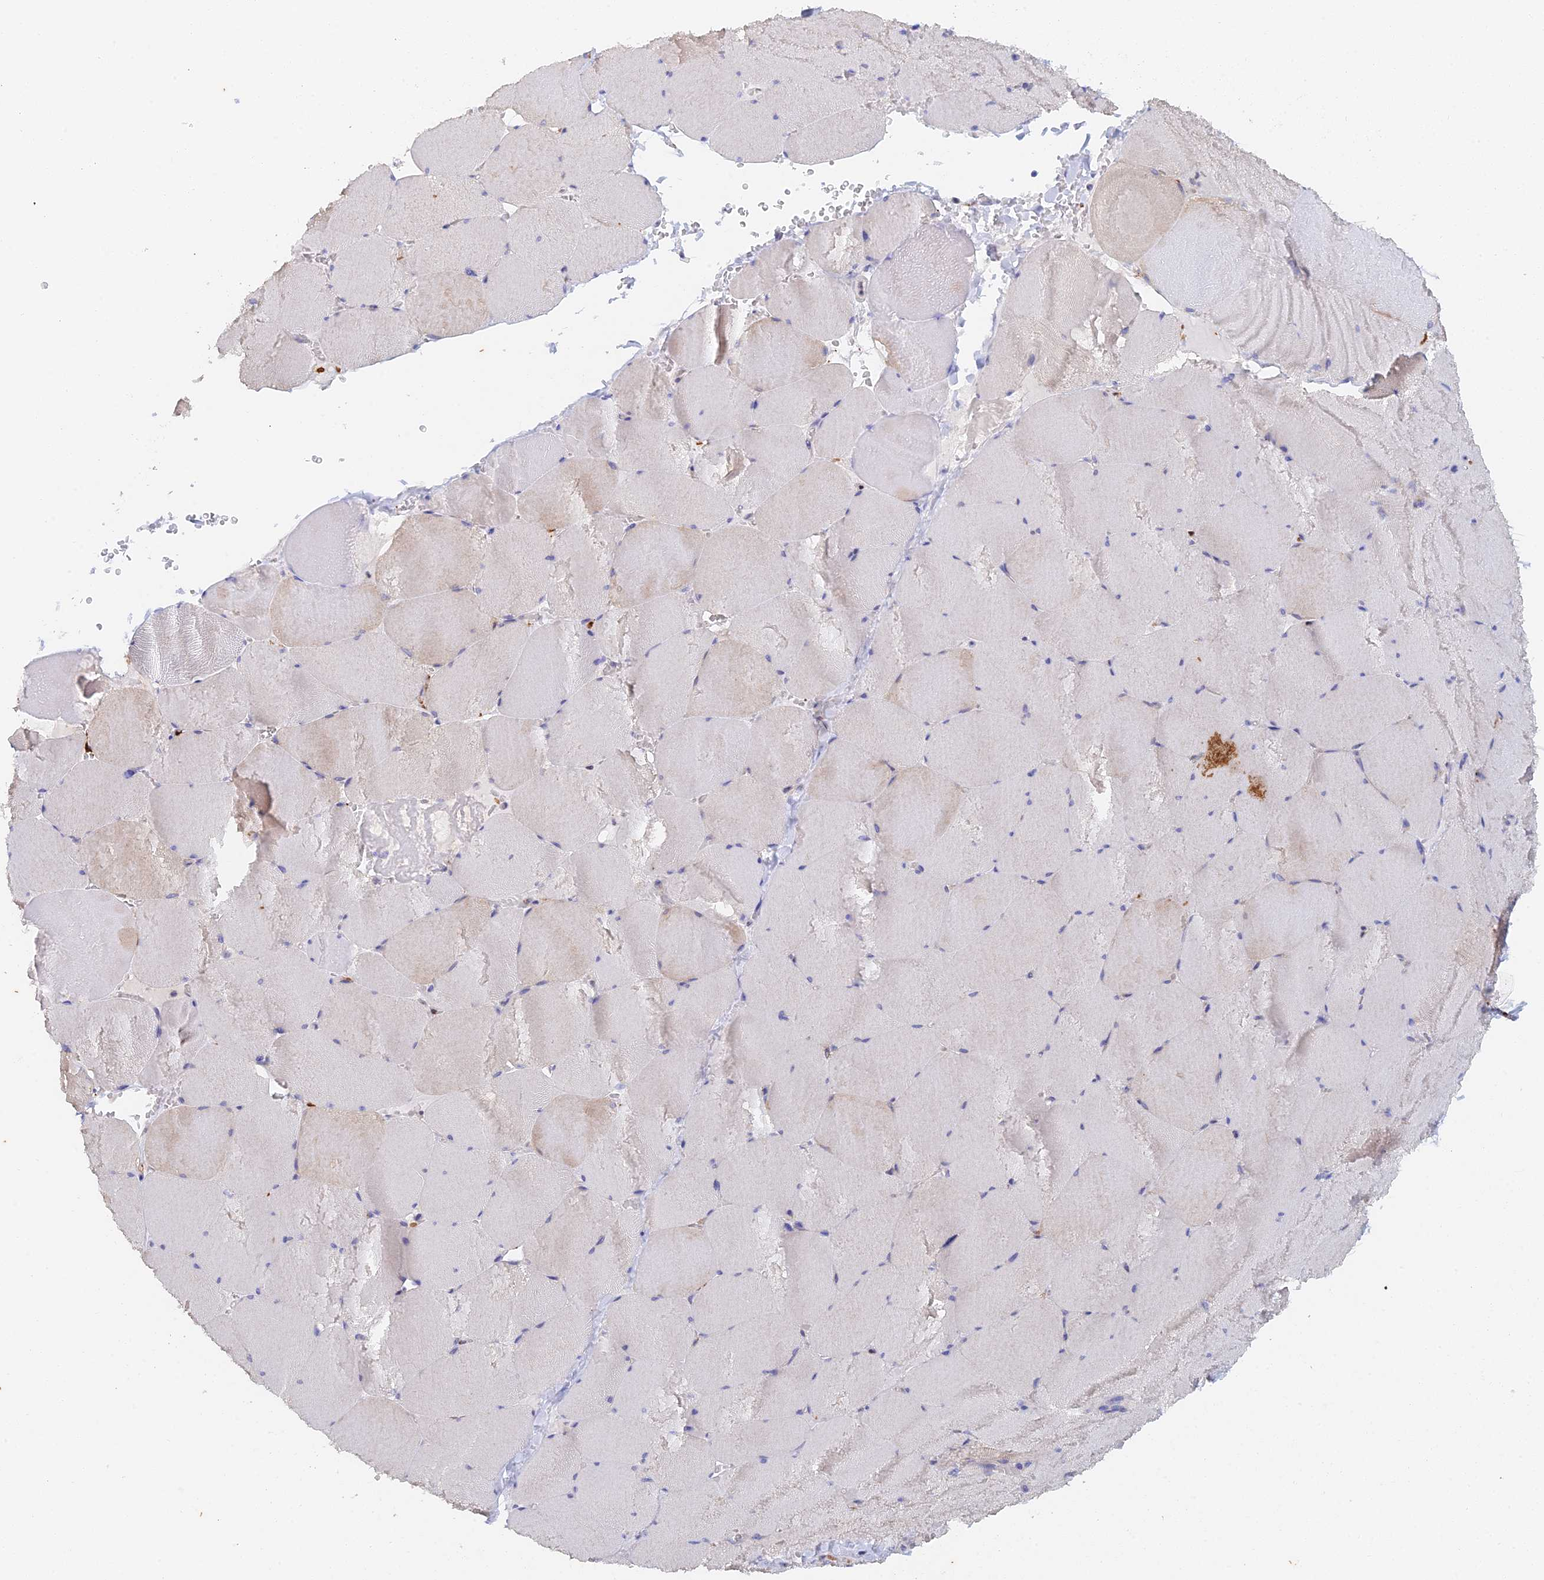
{"staining": {"intensity": "weak", "quantity": "<25%", "location": "cytoplasmic/membranous"}, "tissue": "skeletal muscle", "cell_type": "Myocytes", "image_type": "normal", "snomed": [{"axis": "morphology", "description": "Normal tissue, NOS"}, {"axis": "topography", "description": "Skeletal muscle"}, {"axis": "topography", "description": "Head-Neck"}], "caption": "A high-resolution photomicrograph shows IHC staining of benign skeletal muscle, which displays no significant expression in myocytes.", "gene": "SLC24A3", "patient": {"sex": "male", "age": 66}}